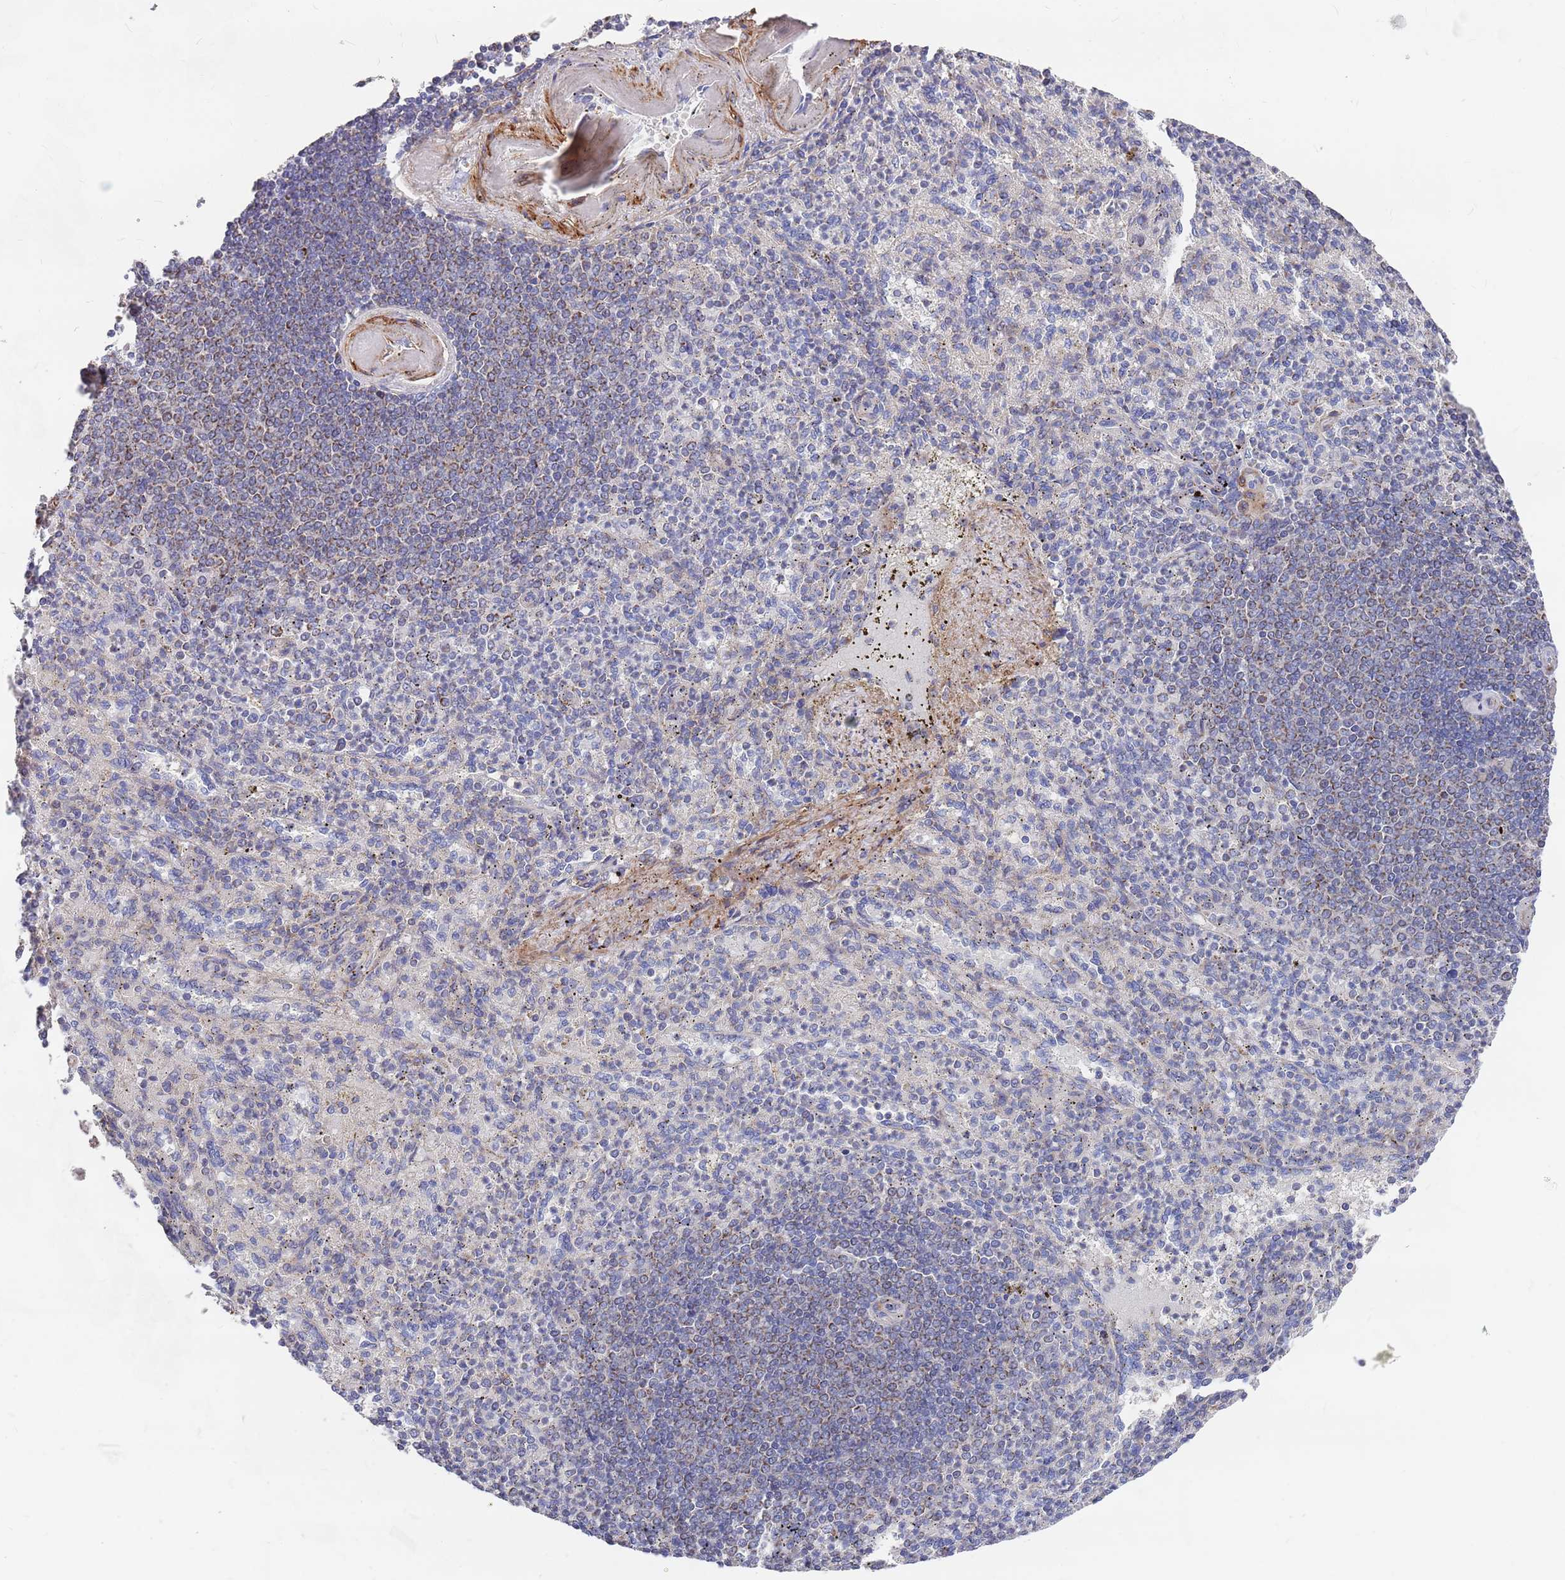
{"staining": {"intensity": "moderate", "quantity": "<25%", "location": "cytoplasmic/membranous"}, "tissue": "spleen", "cell_type": "Cells in red pulp", "image_type": "normal", "snomed": [{"axis": "morphology", "description": "Normal tissue, NOS"}, {"axis": "topography", "description": "Spleen"}], "caption": "Protein staining by immunohistochemistry (IHC) reveals moderate cytoplasmic/membranous expression in approximately <25% of cells in red pulp in unremarkable spleen.", "gene": "WDFY3", "patient": {"sex": "female", "age": 74}}